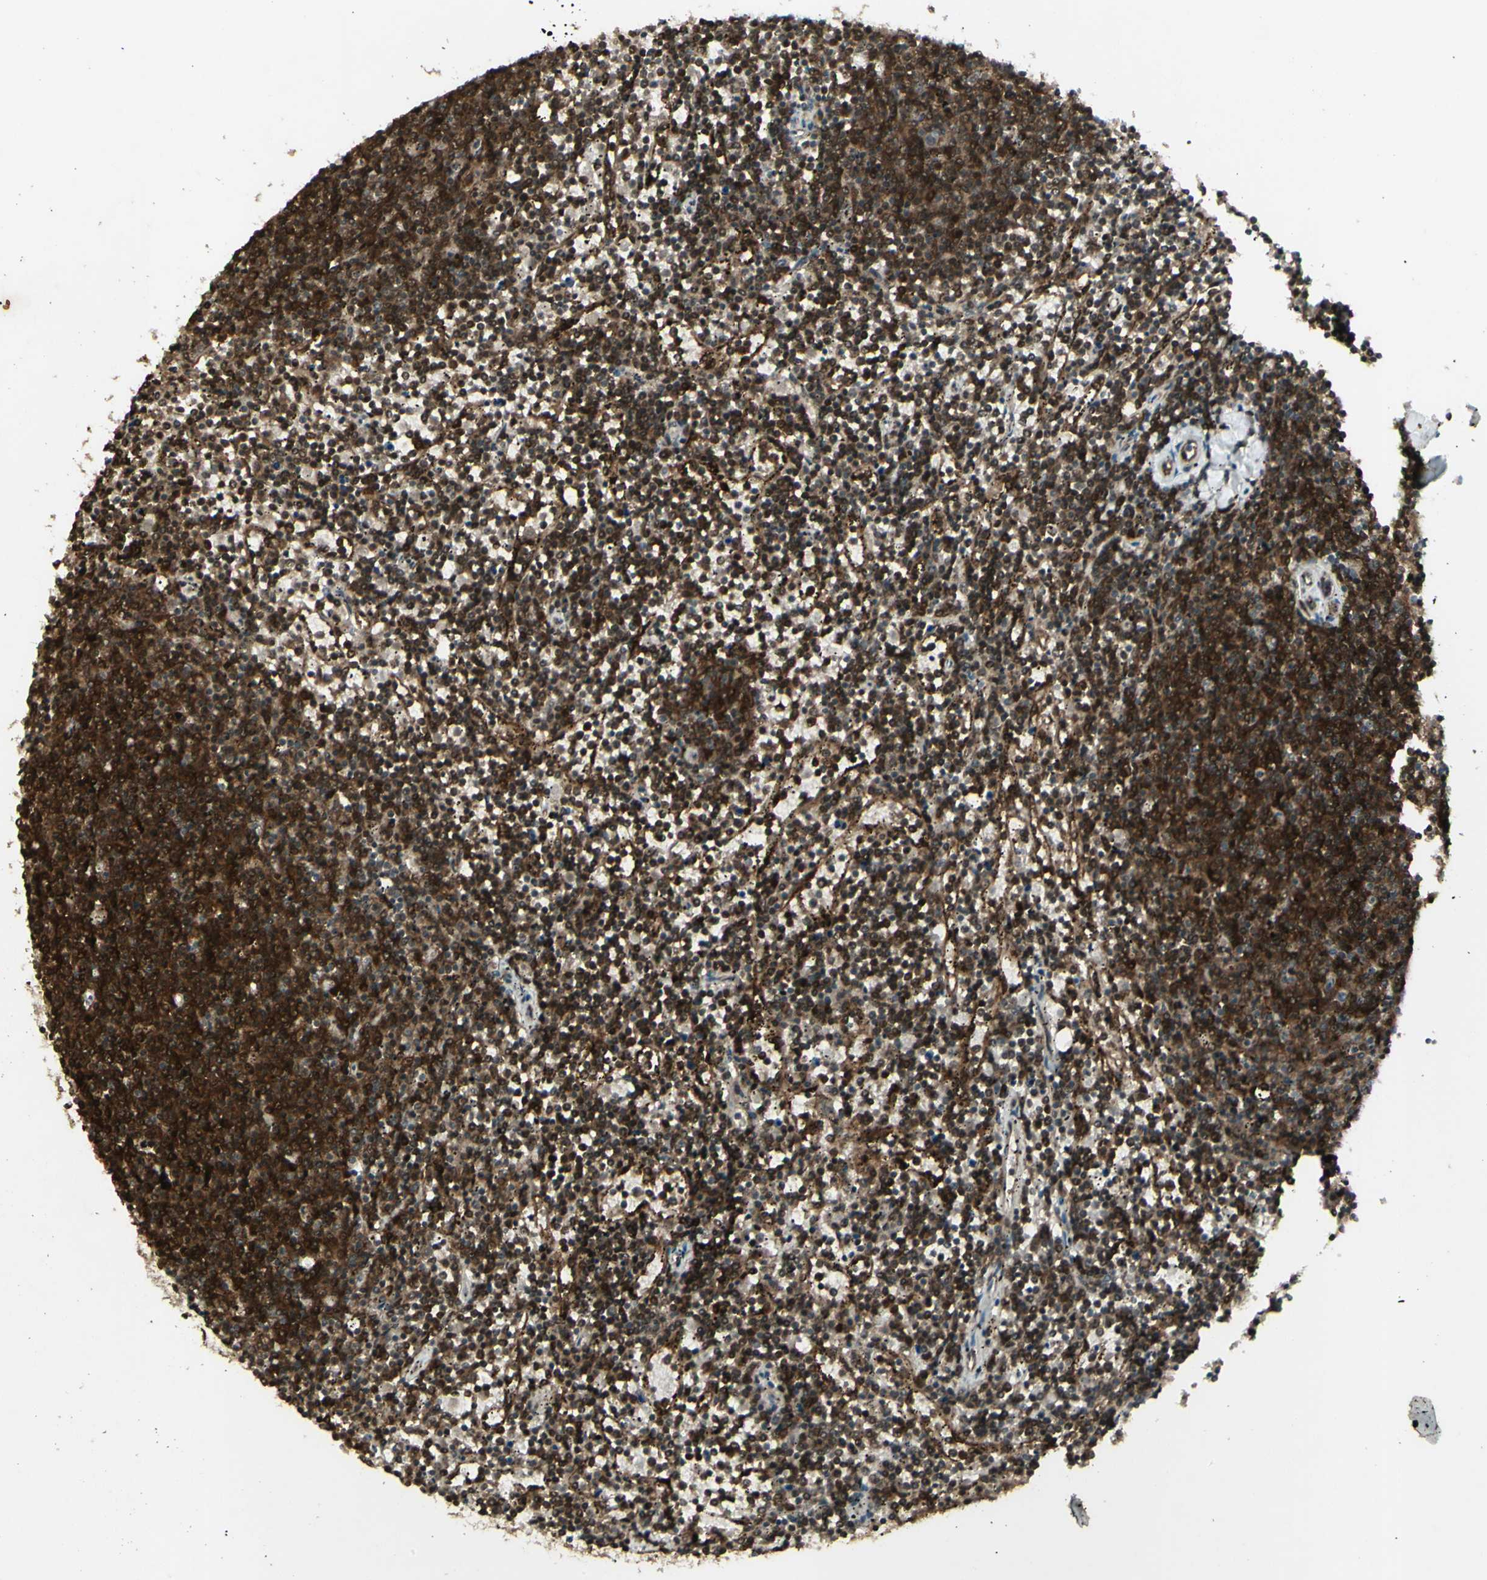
{"staining": {"intensity": "strong", "quantity": ">75%", "location": "cytoplasmic/membranous,nuclear"}, "tissue": "lymphoma", "cell_type": "Tumor cells", "image_type": "cancer", "snomed": [{"axis": "morphology", "description": "Malignant lymphoma, non-Hodgkin's type, Low grade"}, {"axis": "topography", "description": "Spleen"}], "caption": "Low-grade malignant lymphoma, non-Hodgkin's type stained with a protein marker displays strong staining in tumor cells.", "gene": "BLNK", "patient": {"sex": "female", "age": 50}}